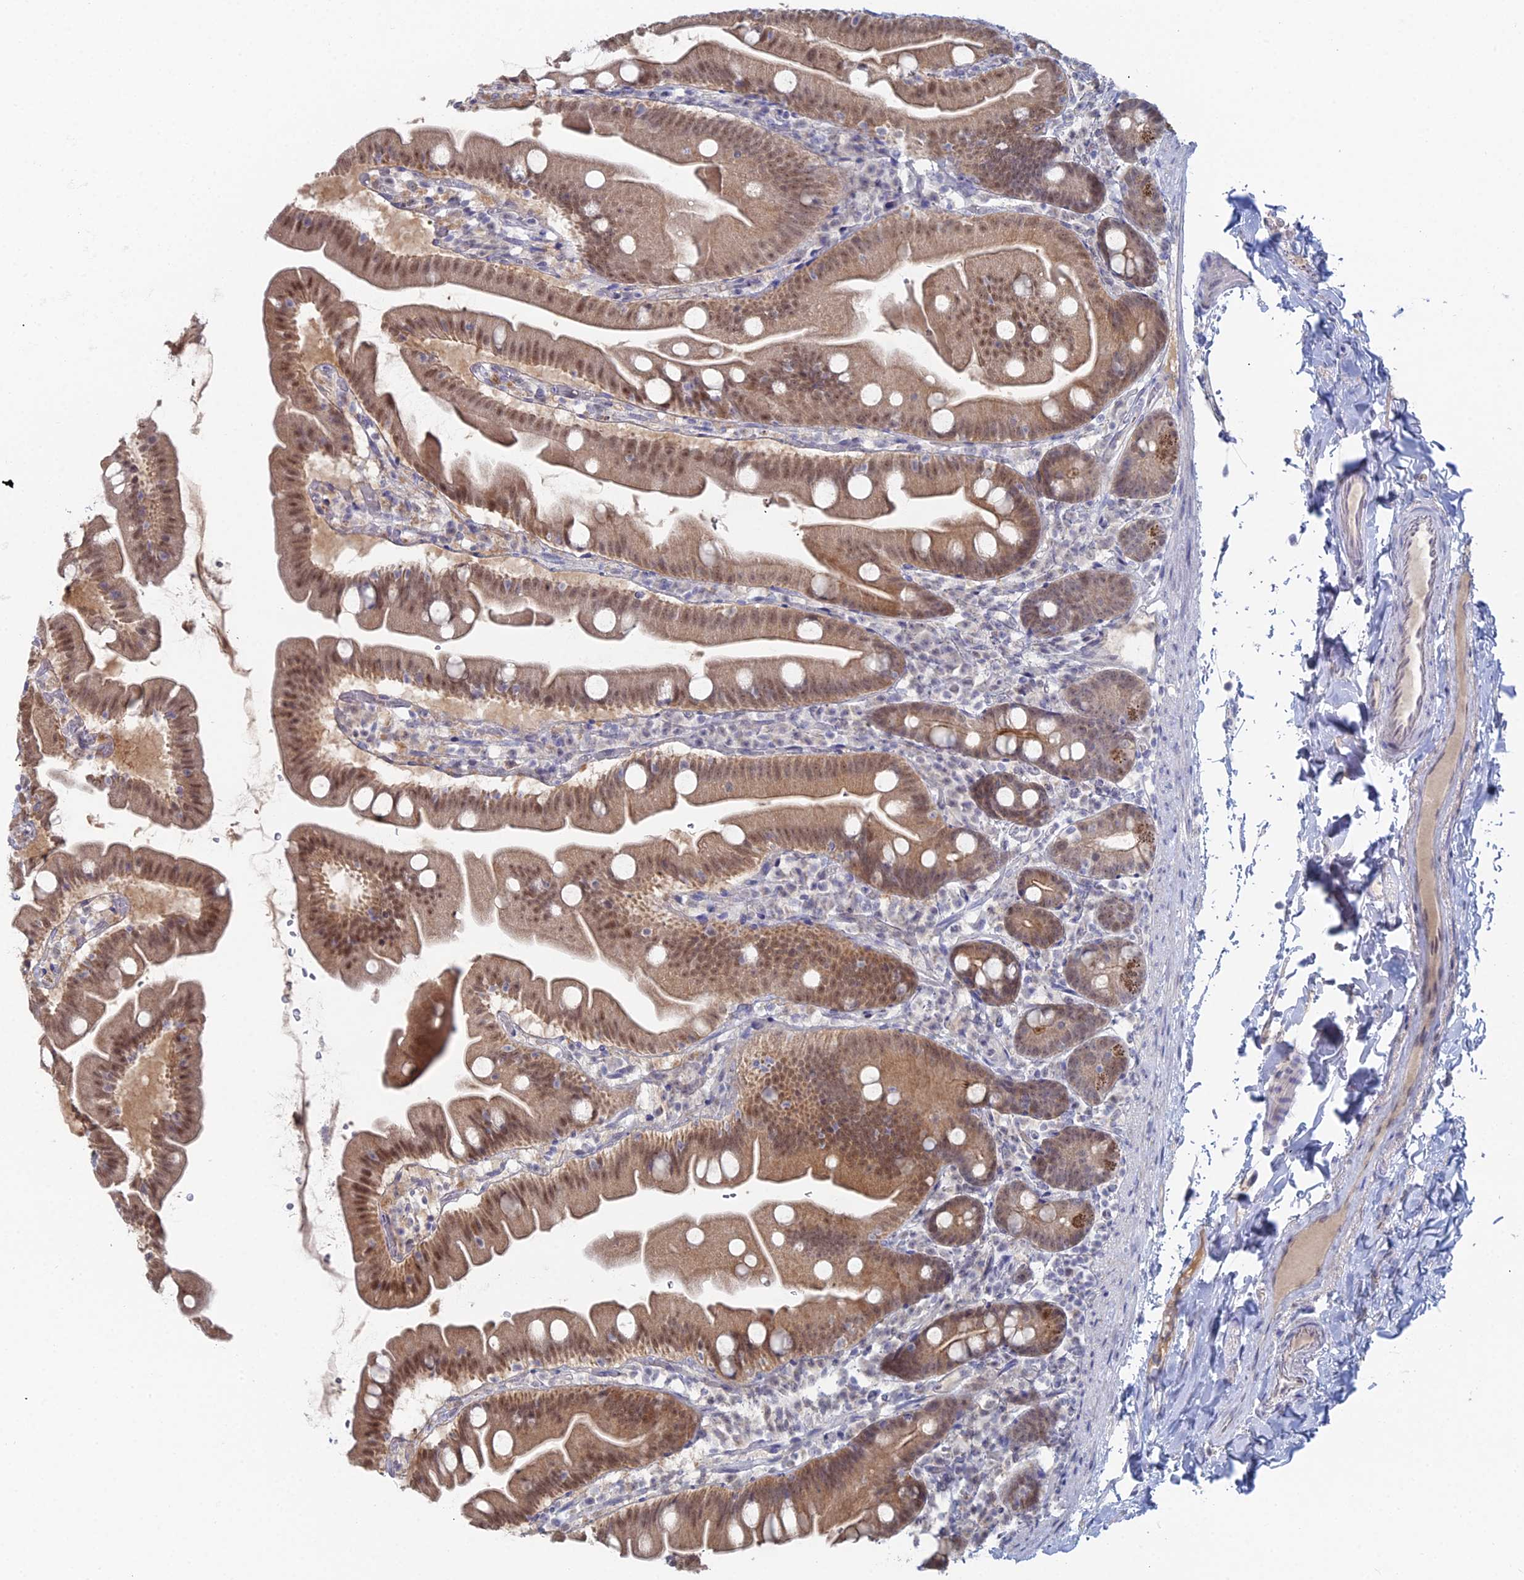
{"staining": {"intensity": "moderate", "quantity": "25%-75%", "location": "cytoplasmic/membranous,nuclear"}, "tissue": "small intestine", "cell_type": "Glandular cells", "image_type": "normal", "snomed": [{"axis": "morphology", "description": "Normal tissue, NOS"}, {"axis": "topography", "description": "Small intestine"}], "caption": "IHC histopathology image of normal small intestine: human small intestine stained using immunohistochemistry (IHC) shows medium levels of moderate protein expression localized specifically in the cytoplasmic/membranous,nuclear of glandular cells, appearing as a cytoplasmic/membranous,nuclear brown color.", "gene": "THAP4", "patient": {"sex": "female", "age": 68}}